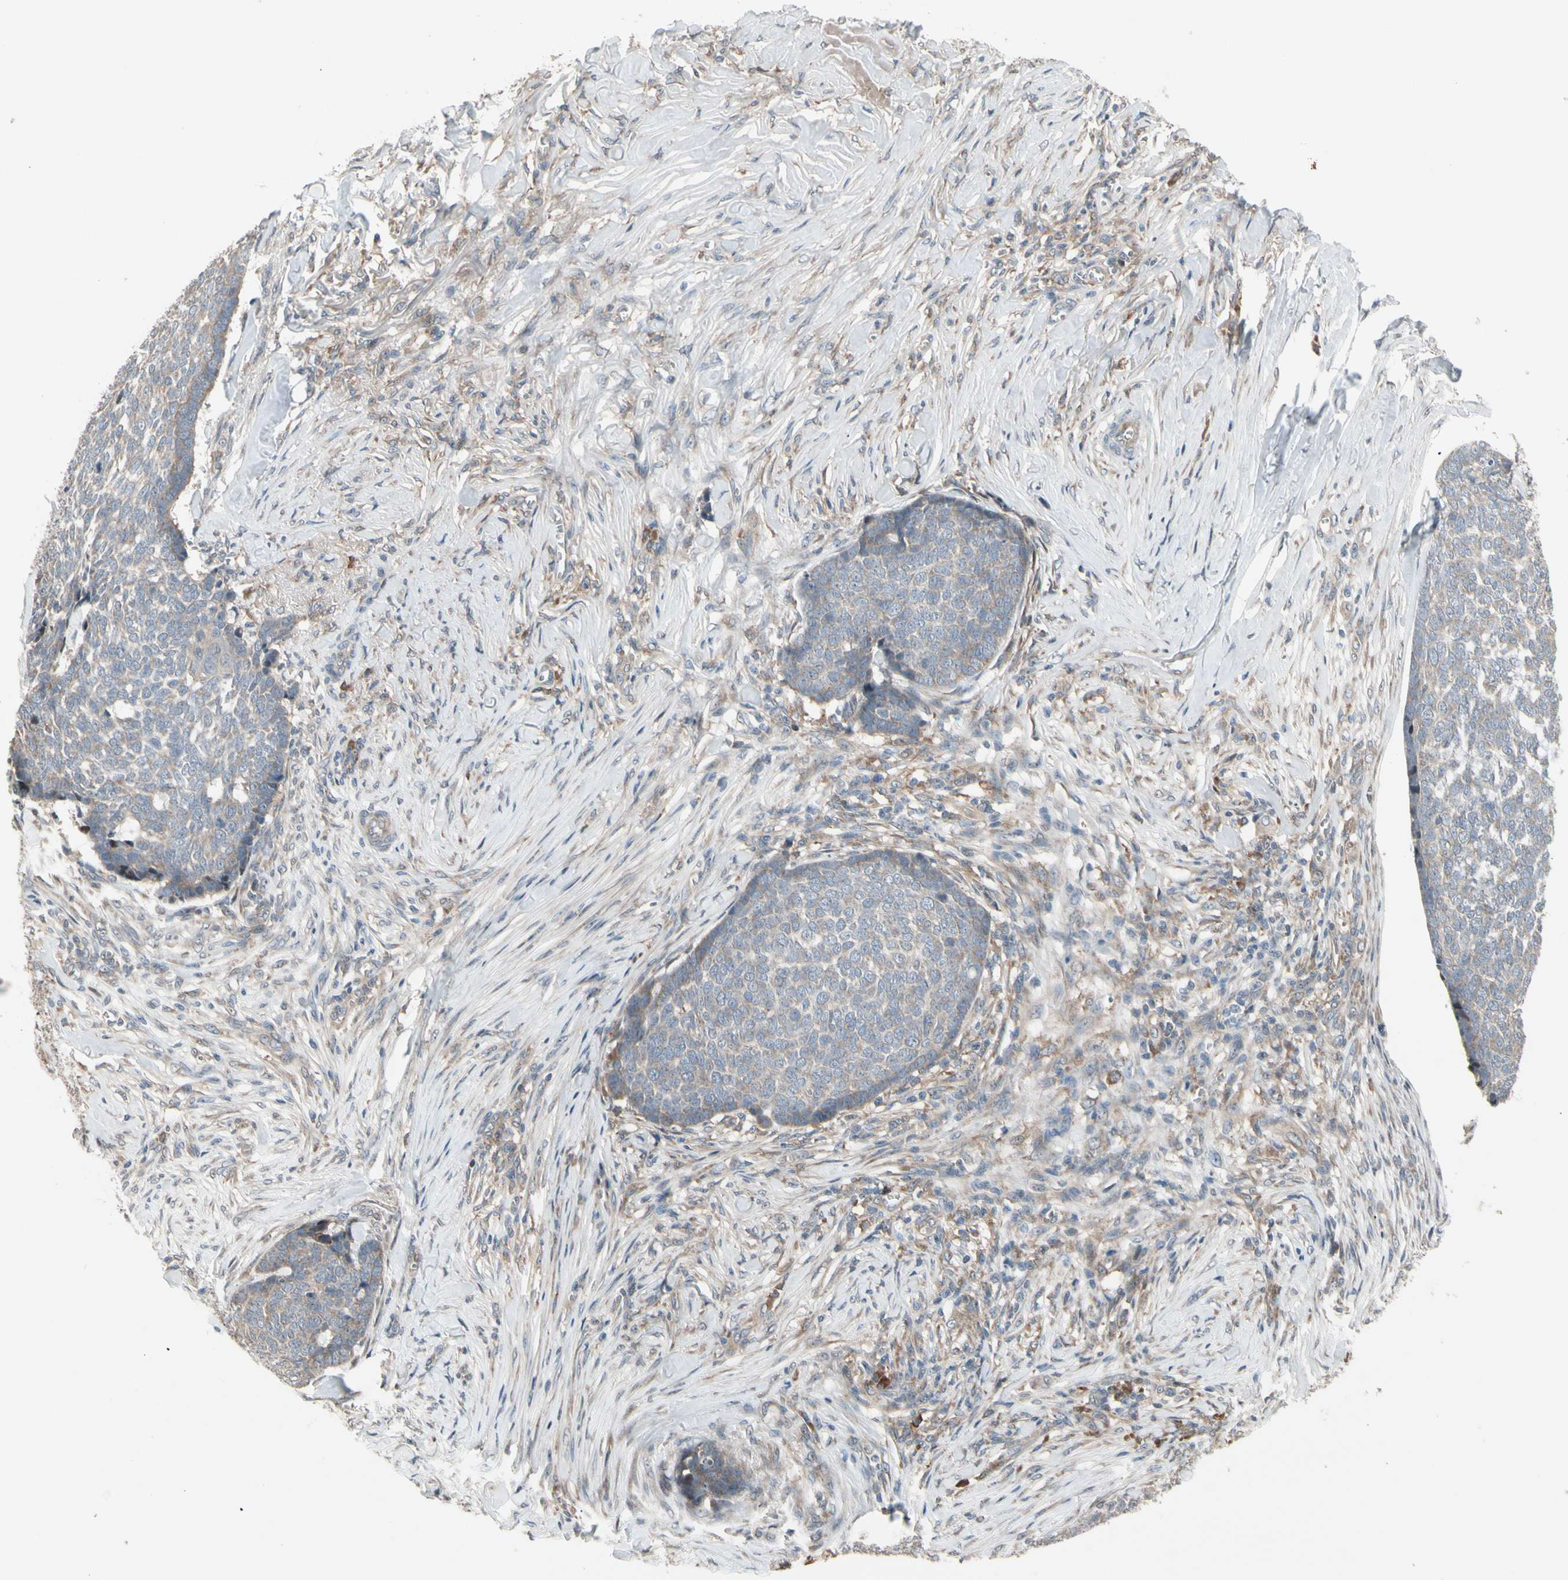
{"staining": {"intensity": "weak", "quantity": "25%-75%", "location": "cytoplasmic/membranous"}, "tissue": "skin cancer", "cell_type": "Tumor cells", "image_type": "cancer", "snomed": [{"axis": "morphology", "description": "Basal cell carcinoma"}, {"axis": "topography", "description": "Skin"}], "caption": "Basal cell carcinoma (skin) was stained to show a protein in brown. There is low levels of weak cytoplasmic/membranous staining in about 25%-75% of tumor cells.", "gene": "SNX29", "patient": {"sex": "male", "age": 84}}